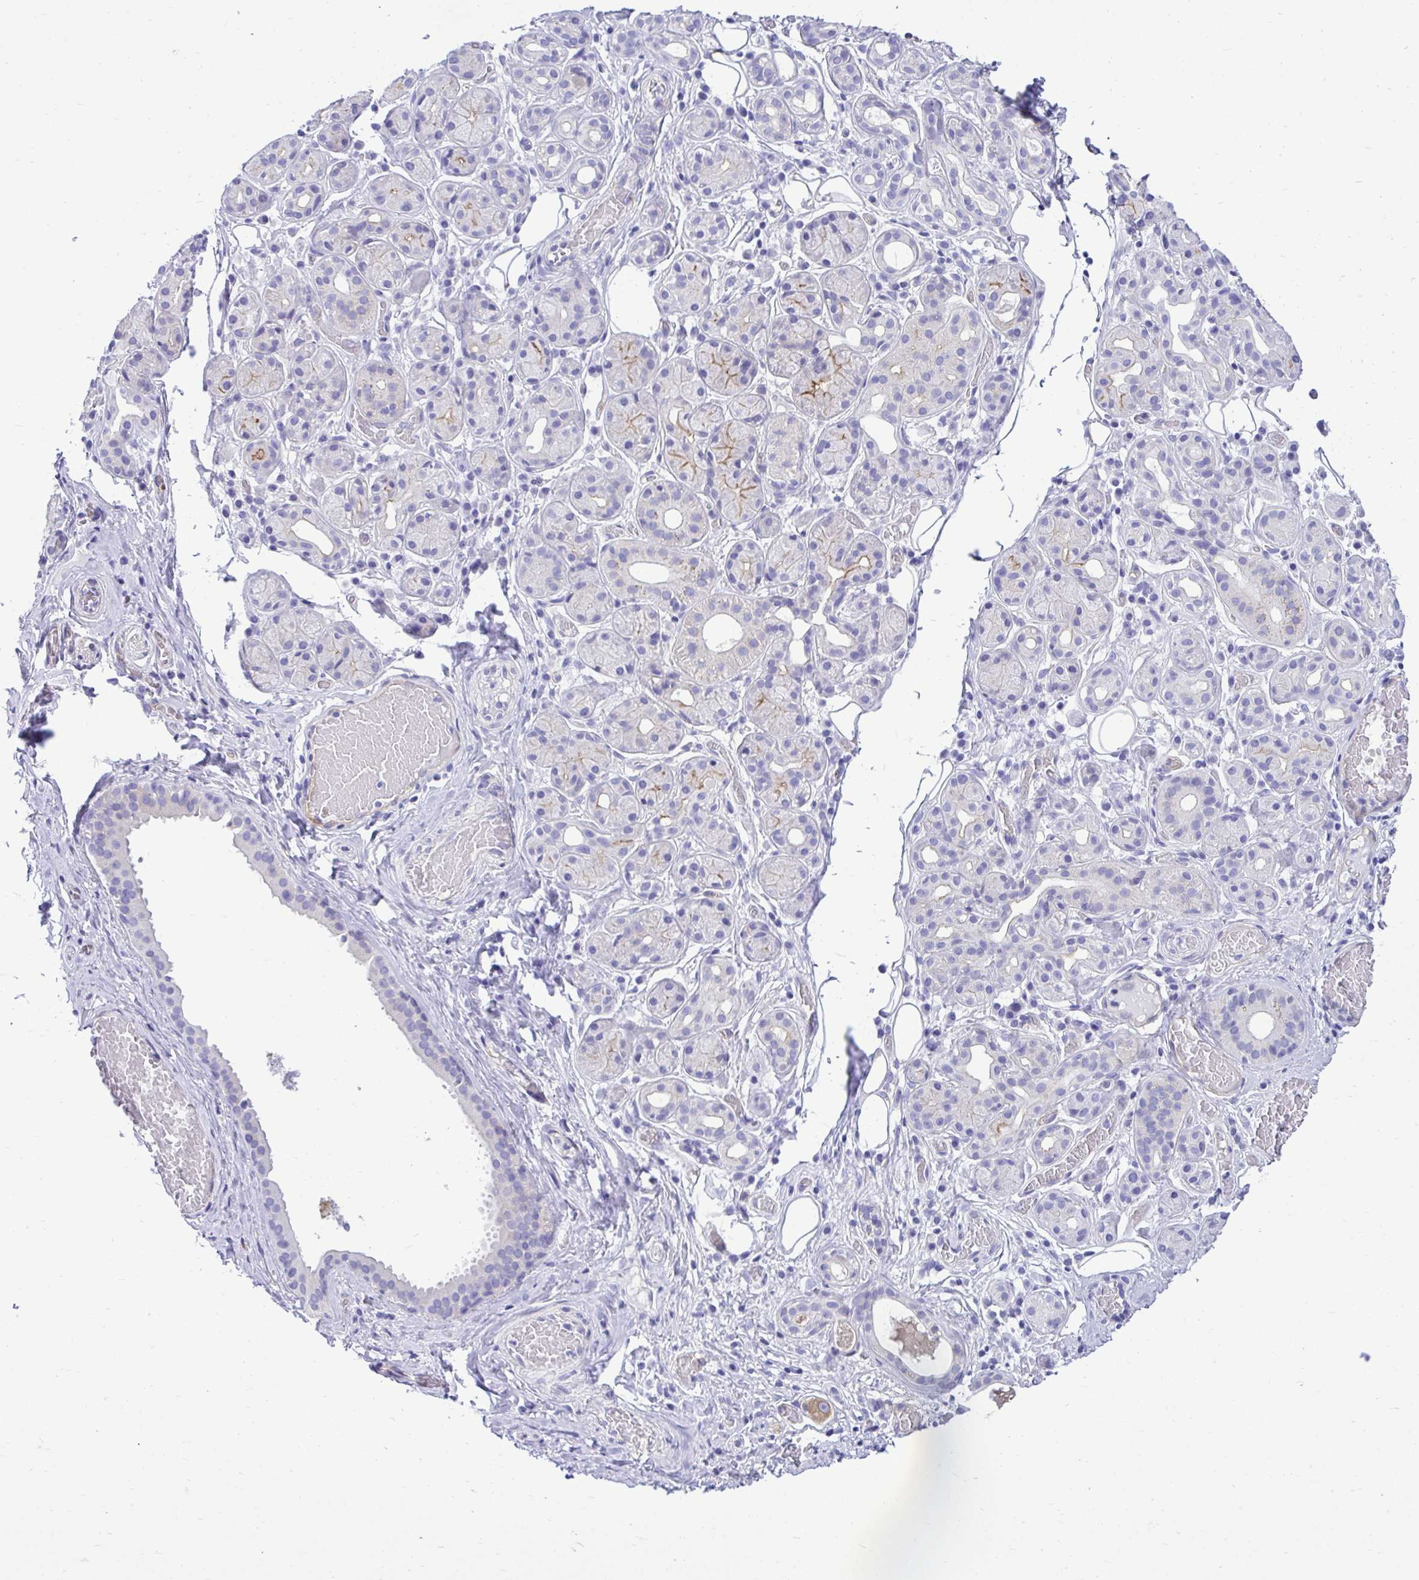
{"staining": {"intensity": "negative", "quantity": "none", "location": "none"}, "tissue": "salivary gland", "cell_type": "Glandular cells", "image_type": "normal", "snomed": [{"axis": "morphology", "description": "Normal tissue, NOS"}, {"axis": "topography", "description": "Salivary gland"}, {"axis": "topography", "description": "Peripheral nerve tissue"}], "caption": "Glandular cells are negative for protein expression in normal human salivary gland. The staining is performed using DAB brown chromogen with nuclei counter-stained in using hematoxylin.", "gene": "ABCG2", "patient": {"sex": "male", "age": 71}}